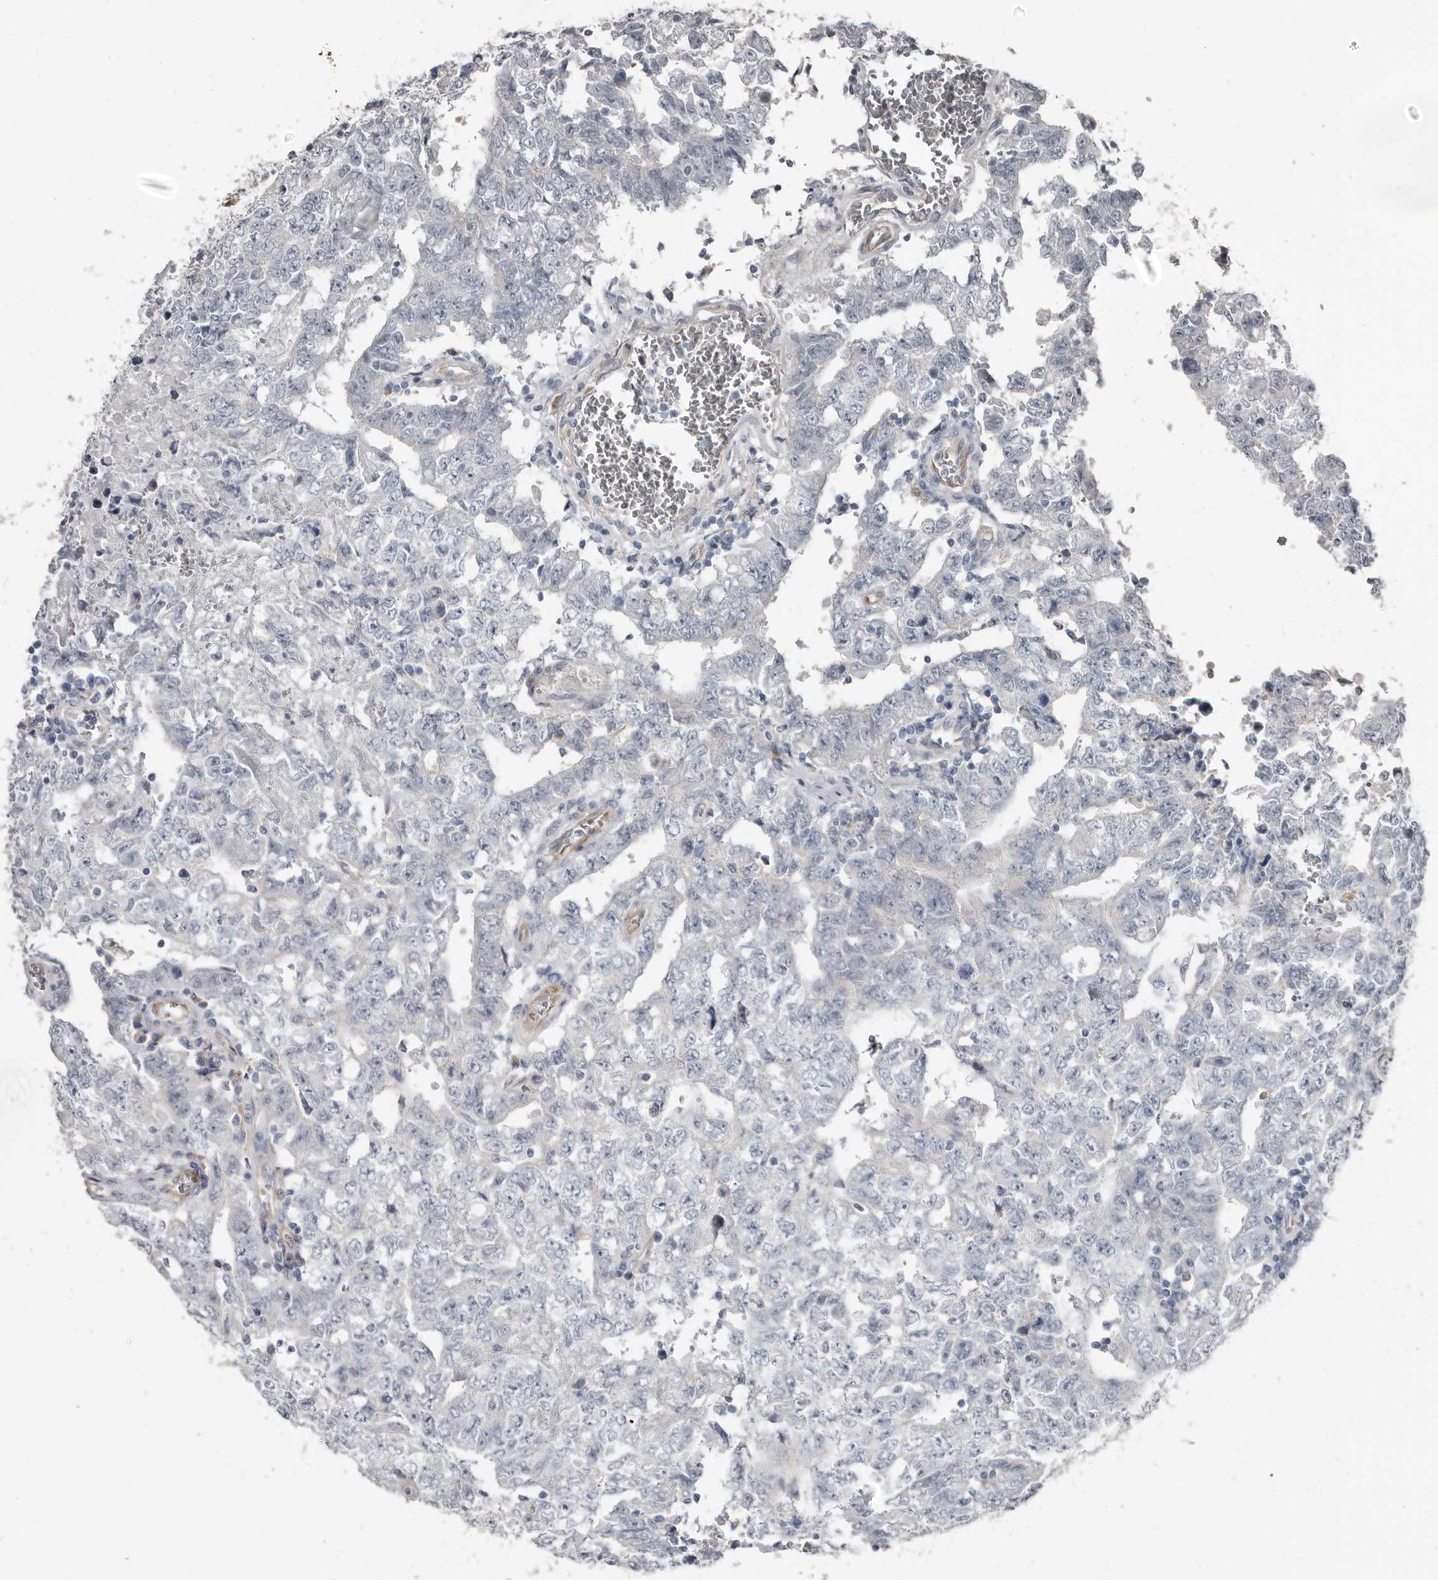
{"staining": {"intensity": "negative", "quantity": "none", "location": "none"}, "tissue": "testis cancer", "cell_type": "Tumor cells", "image_type": "cancer", "snomed": [{"axis": "morphology", "description": "Carcinoma, Embryonal, NOS"}, {"axis": "topography", "description": "Testis"}], "caption": "Immunohistochemistry (IHC) of testis embryonal carcinoma shows no positivity in tumor cells. Brightfield microscopy of IHC stained with DAB (brown) and hematoxylin (blue), captured at high magnification.", "gene": "ZNF114", "patient": {"sex": "male", "age": 26}}